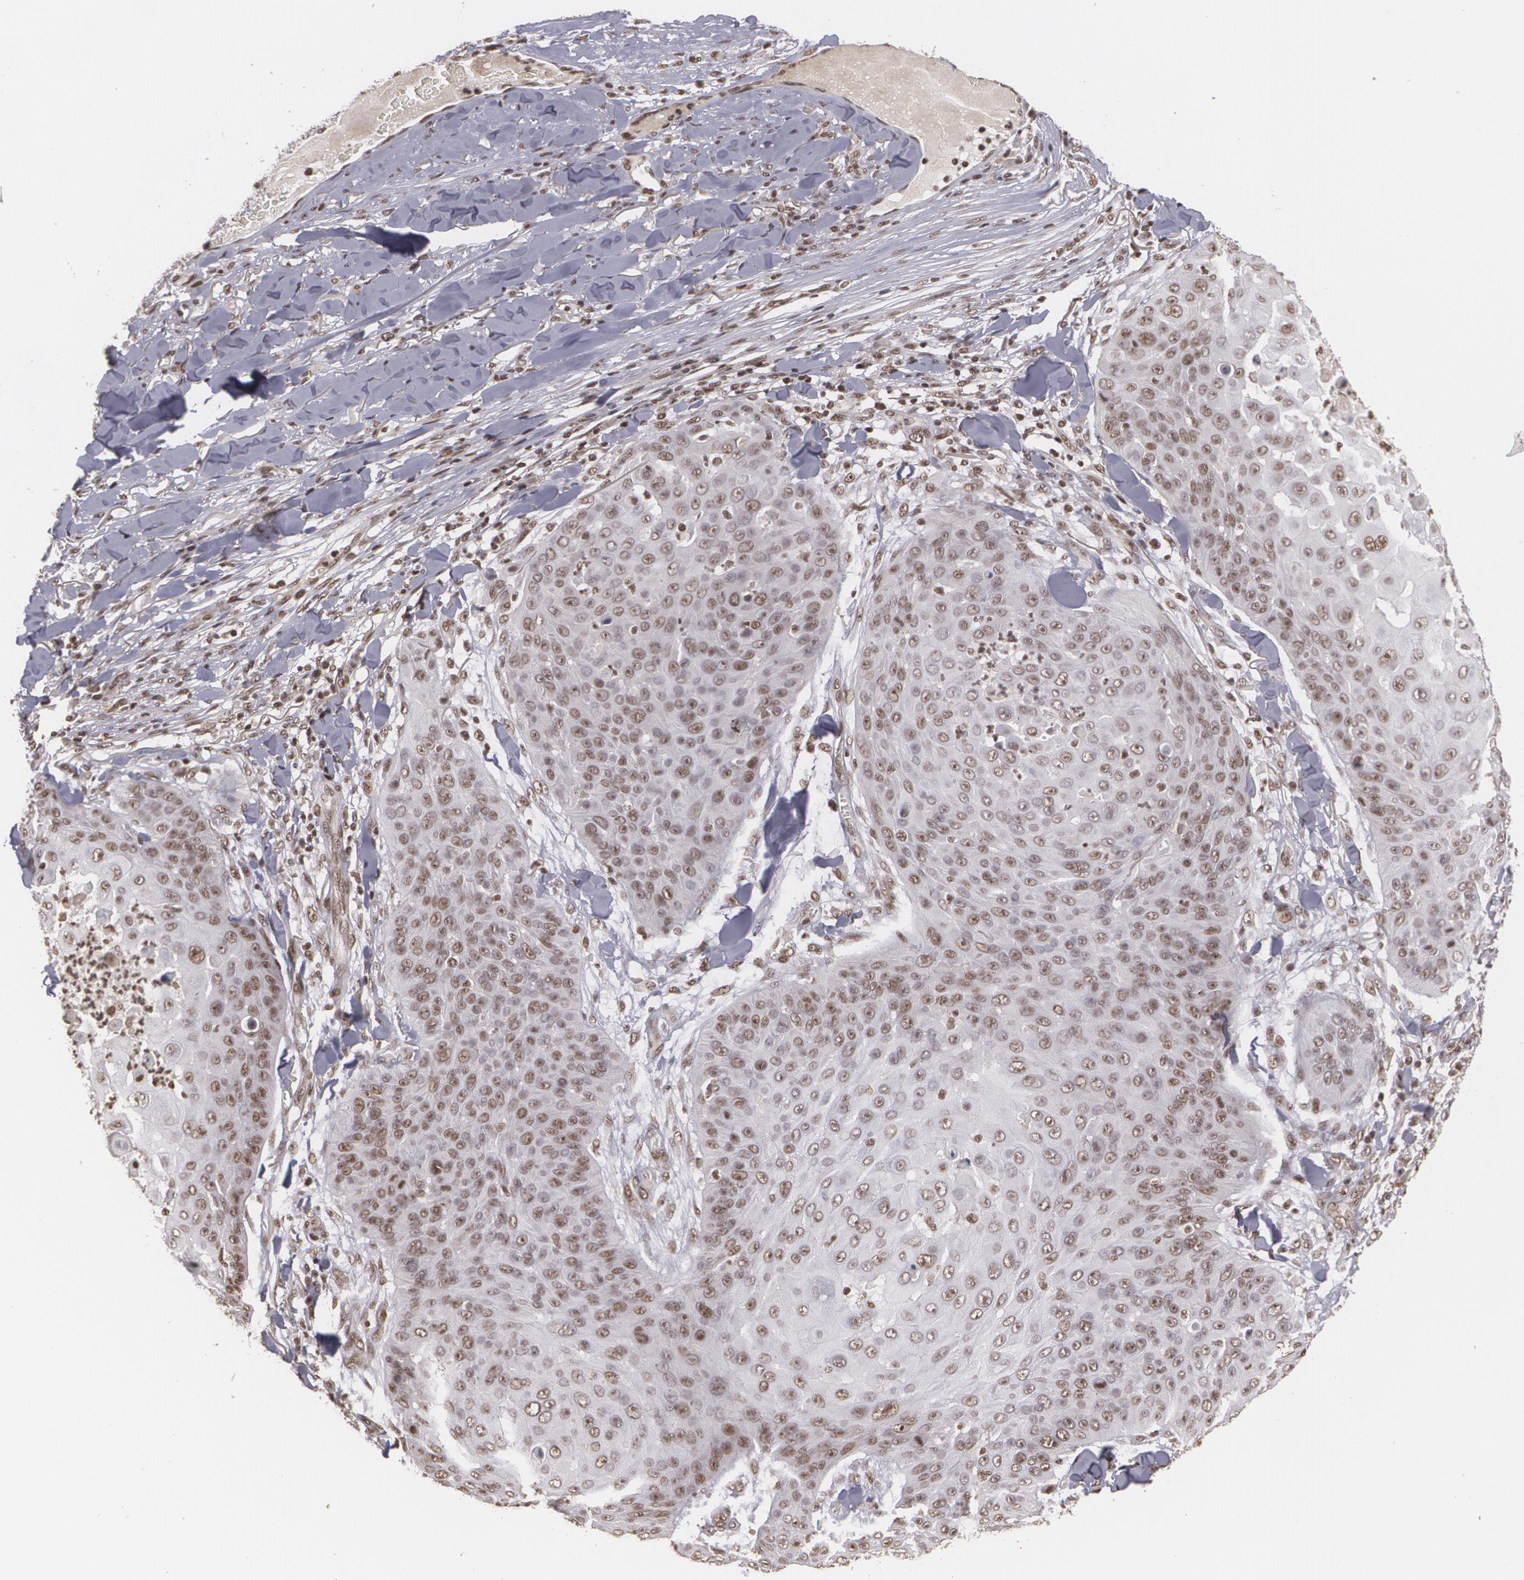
{"staining": {"intensity": "weak", "quantity": ">75%", "location": "nuclear"}, "tissue": "skin cancer", "cell_type": "Tumor cells", "image_type": "cancer", "snomed": [{"axis": "morphology", "description": "Squamous cell carcinoma, NOS"}, {"axis": "topography", "description": "Skin"}], "caption": "Immunohistochemistry (IHC) (DAB) staining of human skin cancer (squamous cell carcinoma) reveals weak nuclear protein expression in about >75% of tumor cells.", "gene": "RXRB", "patient": {"sex": "male", "age": 82}}